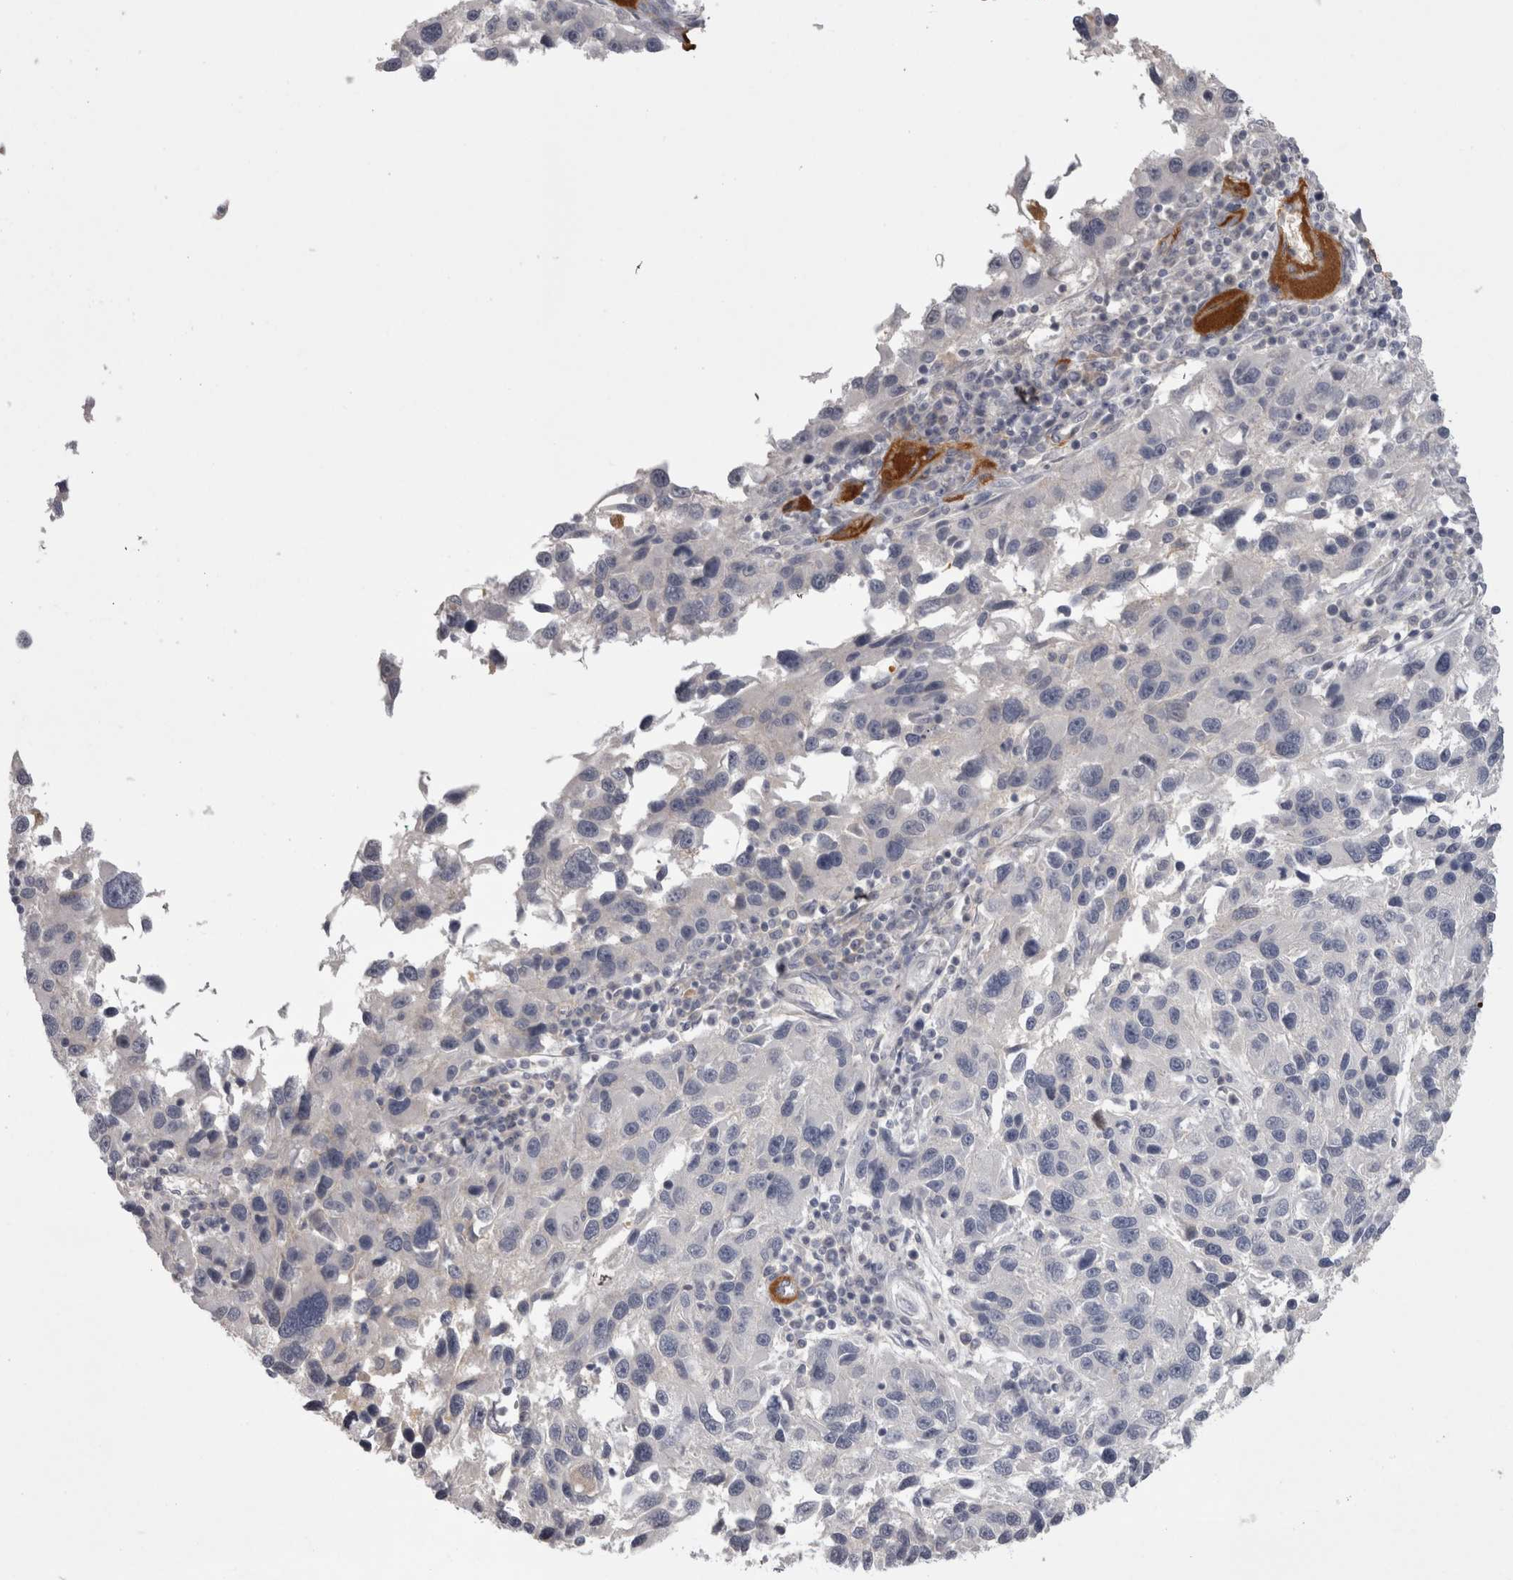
{"staining": {"intensity": "negative", "quantity": "none", "location": "none"}, "tissue": "melanoma", "cell_type": "Tumor cells", "image_type": "cancer", "snomed": [{"axis": "morphology", "description": "Malignant melanoma, NOS"}, {"axis": "topography", "description": "Skin"}], "caption": "A photomicrograph of melanoma stained for a protein exhibits no brown staining in tumor cells.", "gene": "SAA4", "patient": {"sex": "male", "age": 53}}